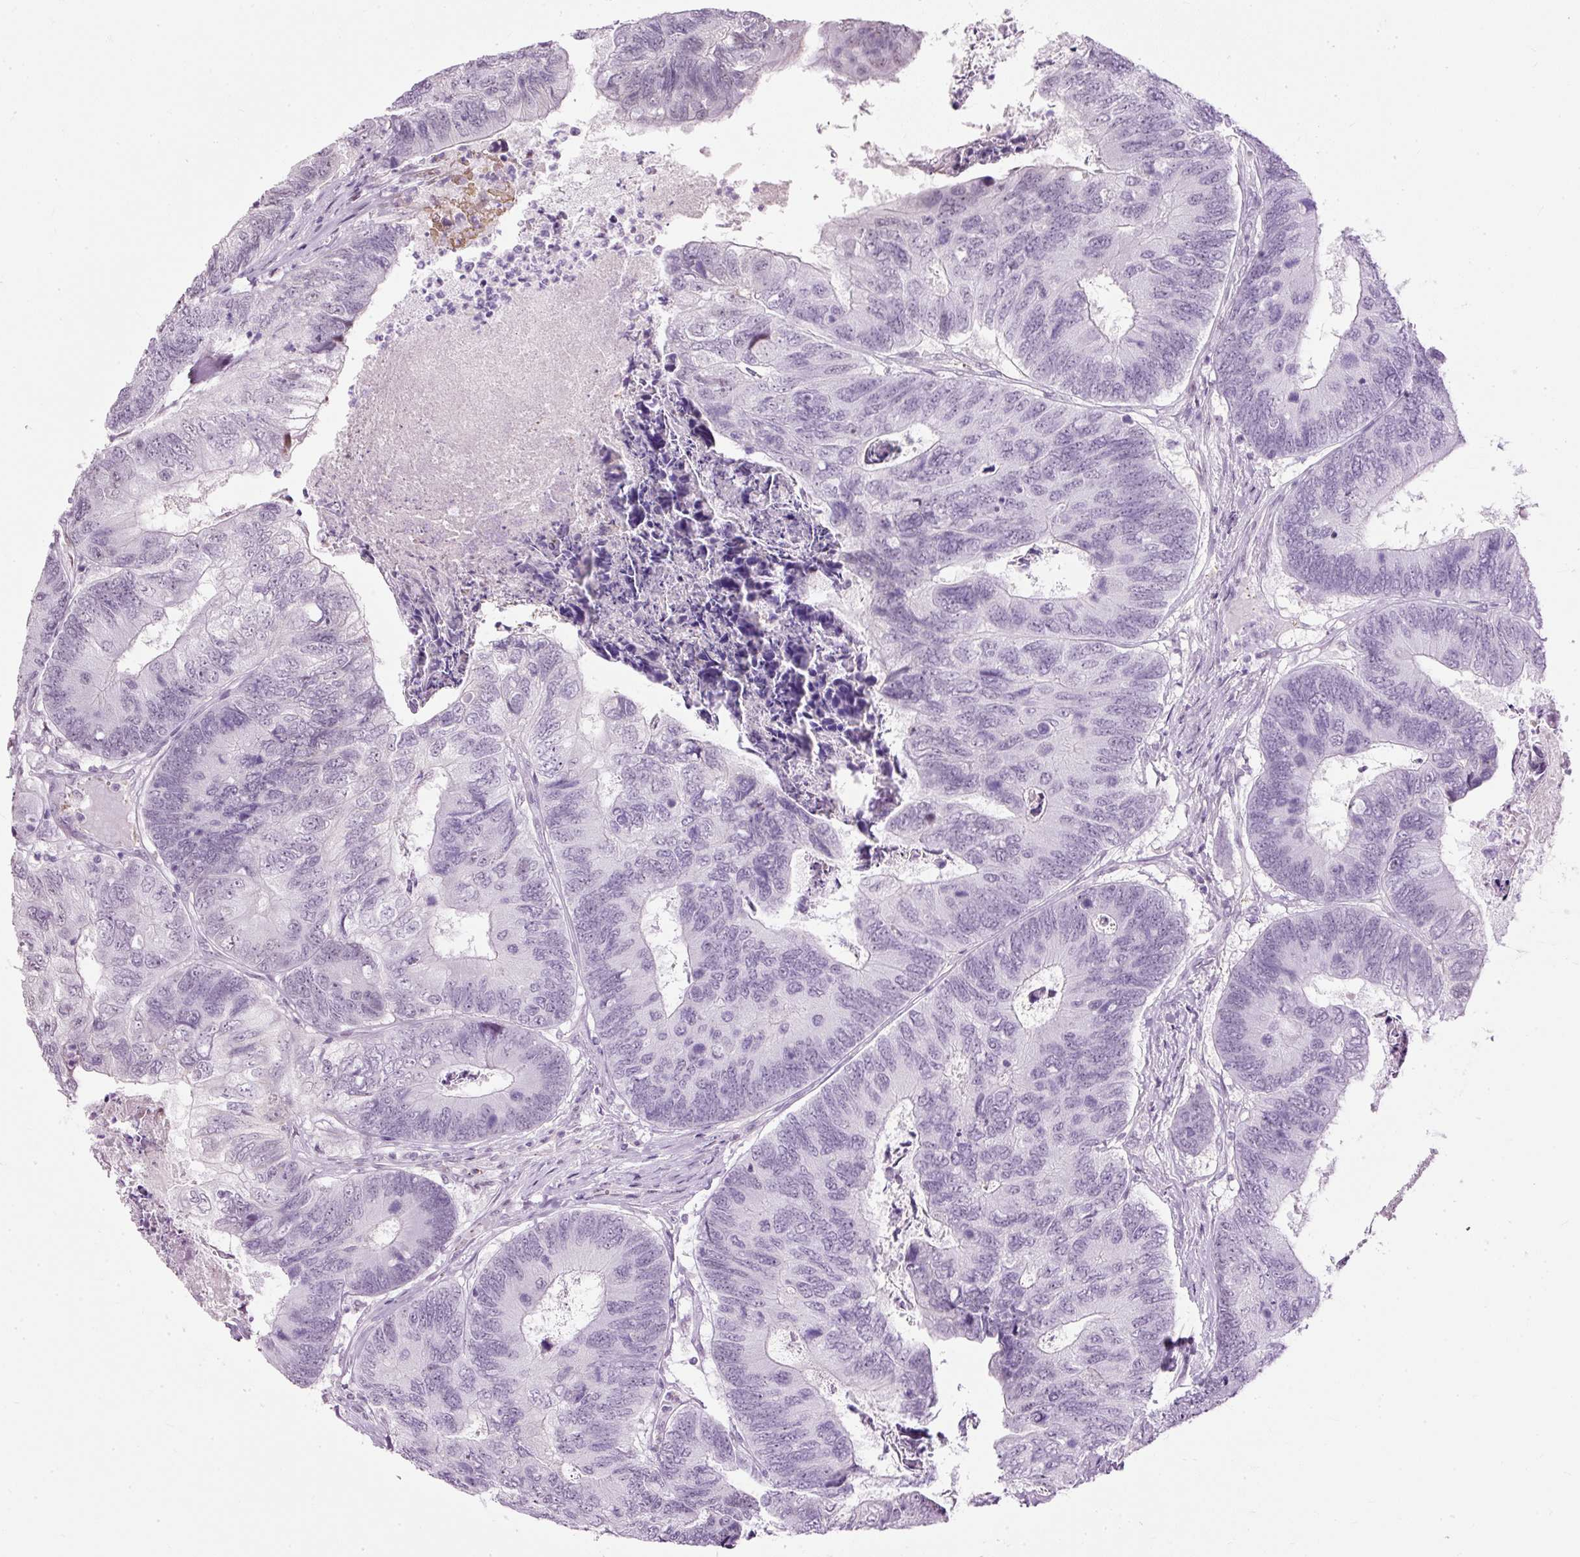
{"staining": {"intensity": "negative", "quantity": "none", "location": "none"}, "tissue": "colorectal cancer", "cell_type": "Tumor cells", "image_type": "cancer", "snomed": [{"axis": "morphology", "description": "Adenocarcinoma, NOS"}, {"axis": "topography", "description": "Colon"}], "caption": "Colorectal cancer (adenocarcinoma) was stained to show a protein in brown. There is no significant expression in tumor cells.", "gene": "PDE6B", "patient": {"sex": "female", "age": 67}}